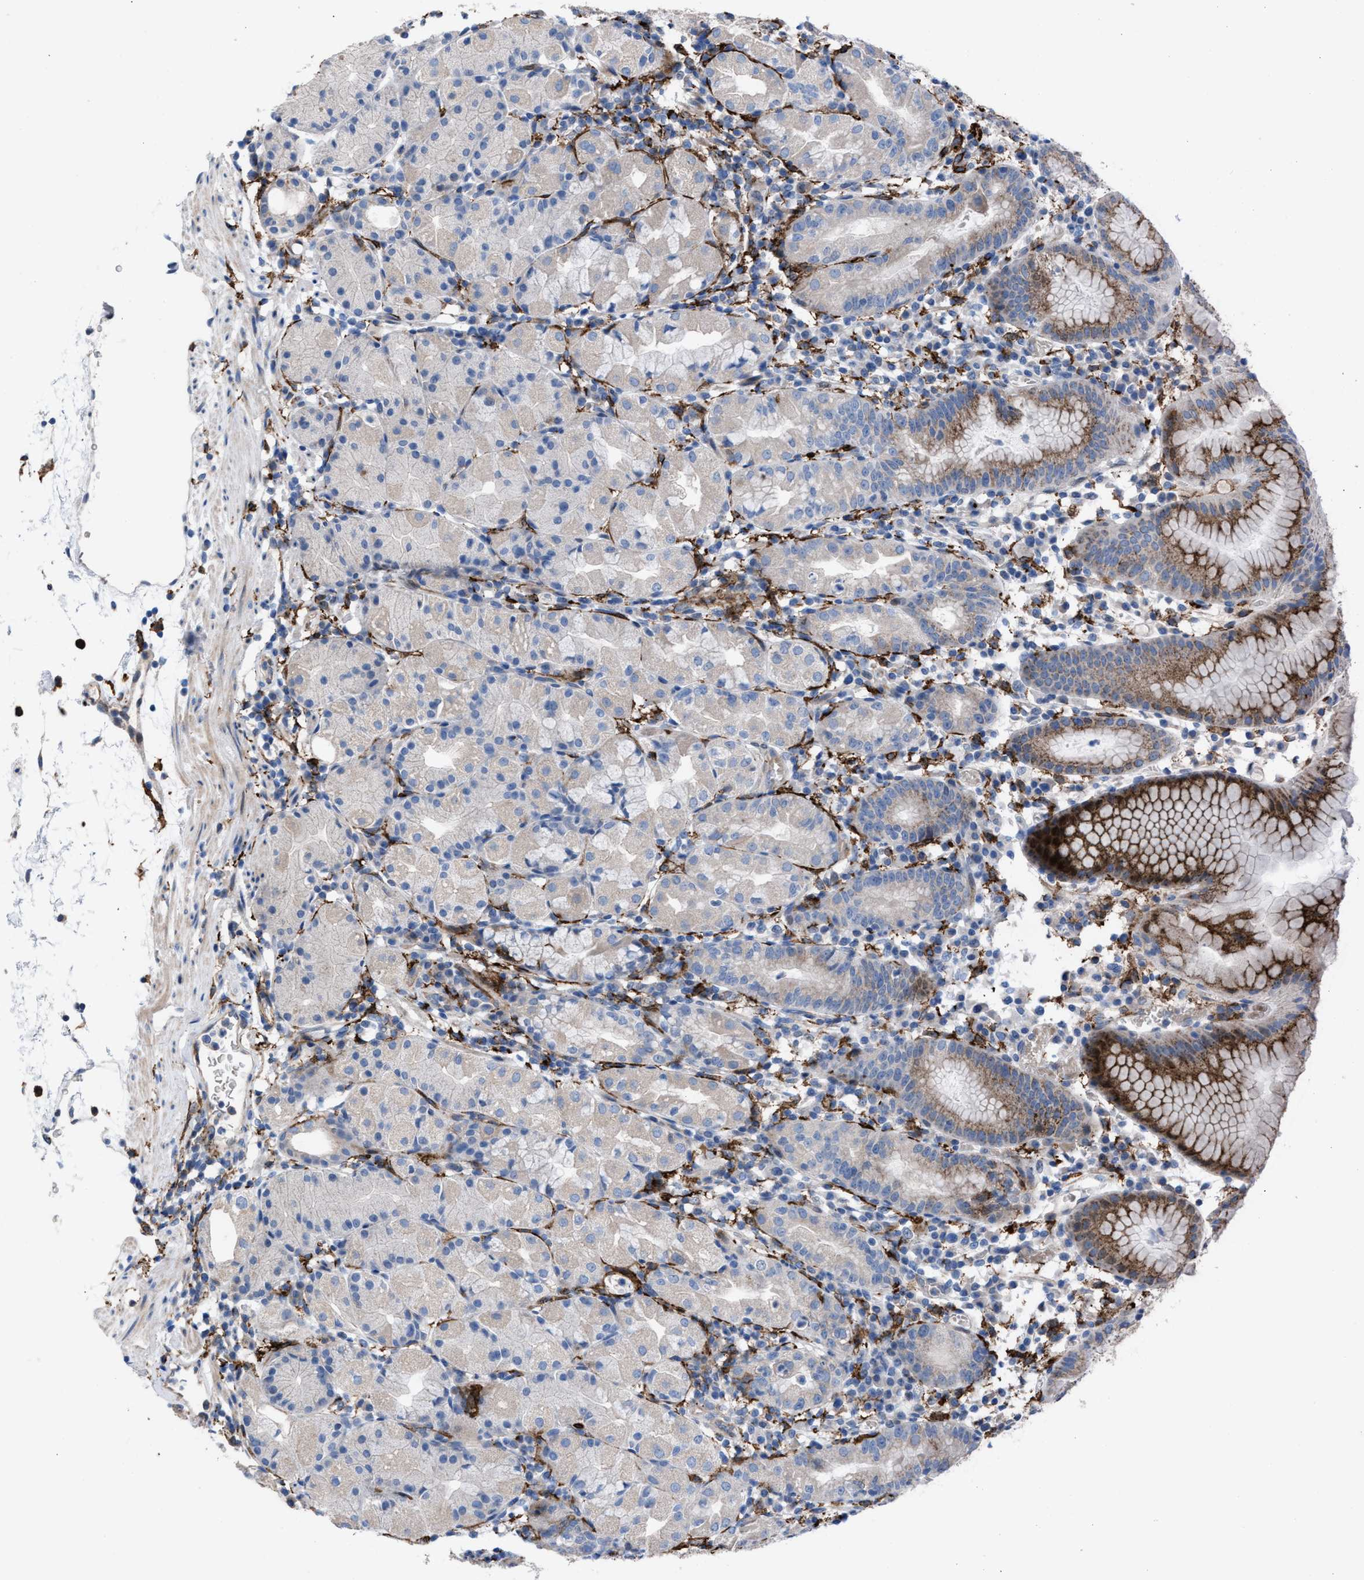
{"staining": {"intensity": "moderate", "quantity": "<25%", "location": "cytoplasmic/membranous"}, "tissue": "stomach", "cell_type": "Glandular cells", "image_type": "normal", "snomed": [{"axis": "morphology", "description": "Normal tissue, NOS"}, {"axis": "topography", "description": "Stomach"}, {"axis": "topography", "description": "Stomach, lower"}], "caption": "Brown immunohistochemical staining in unremarkable stomach shows moderate cytoplasmic/membranous expression in about <25% of glandular cells. (DAB IHC, brown staining for protein, blue staining for nuclei).", "gene": "SLC47A1", "patient": {"sex": "female", "age": 75}}